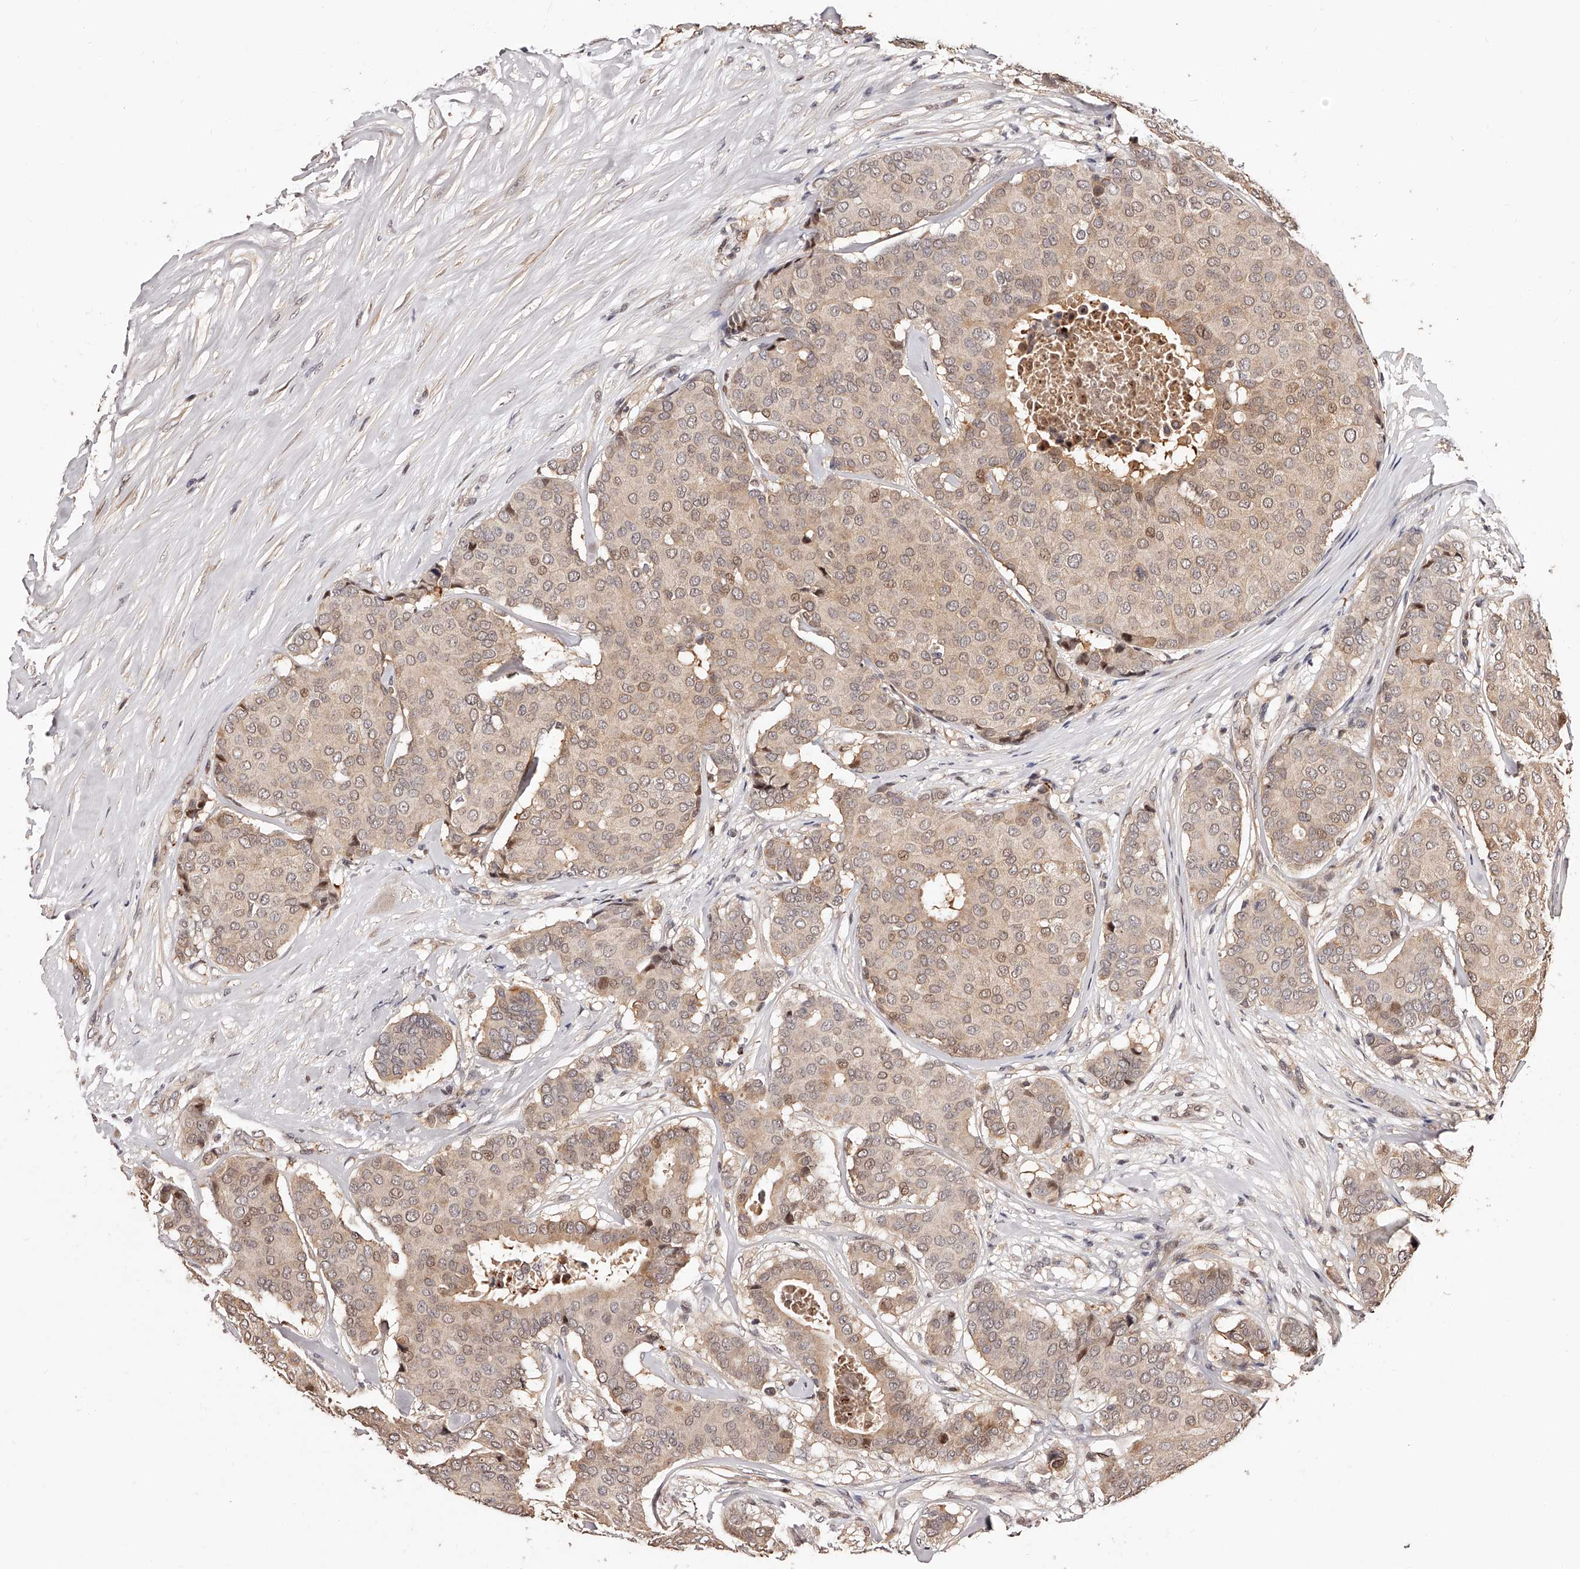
{"staining": {"intensity": "weak", "quantity": ">75%", "location": "cytoplasmic/membranous,nuclear"}, "tissue": "breast cancer", "cell_type": "Tumor cells", "image_type": "cancer", "snomed": [{"axis": "morphology", "description": "Duct carcinoma"}, {"axis": "topography", "description": "Breast"}], "caption": "The immunohistochemical stain shows weak cytoplasmic/membranous and nuclear staining in tumor cells of breast cancer tissue.", "gene": "CUL7", "patient": {"sex": "female", "age": 75}}